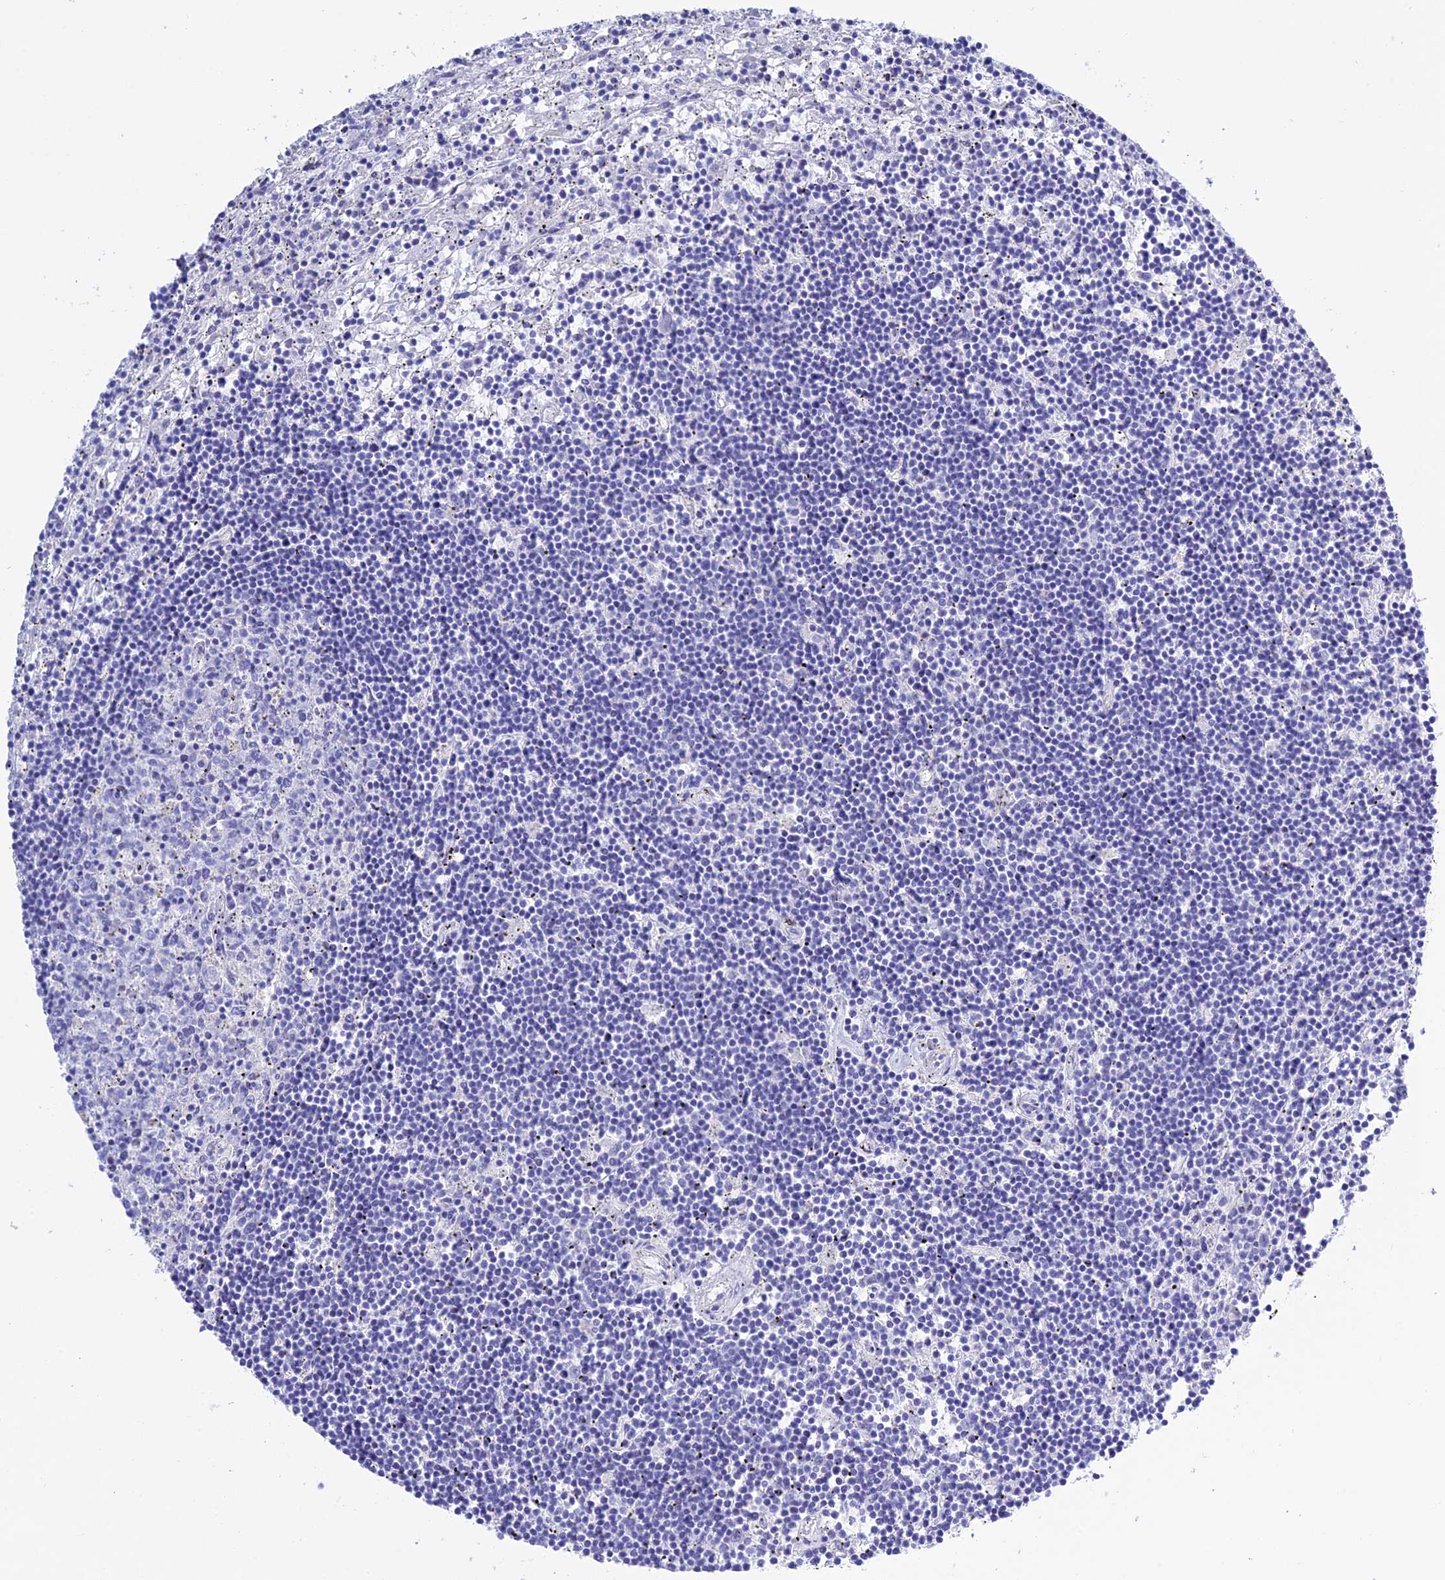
{"staining": {"intensity": "negative", "quantity": "none", "location": "none"}, "tissue": "lymphoma", "cell_type": "Tumor cells", "image_type": "cancer", "snomed": [{"axis": "morphology", "description": "Malignant lymphoma, non-Hodgkin's type, Low grade"}, {"axis": "topography", "description": "Spleen"}], "caption": "Immunohistochemistry (IHC) of human lymphoma shows no positivity in tumor cells. Nuclei are stained in blue.", "gene": "FRA10AC1", "patient": {"sex": "male", "age": 76}}